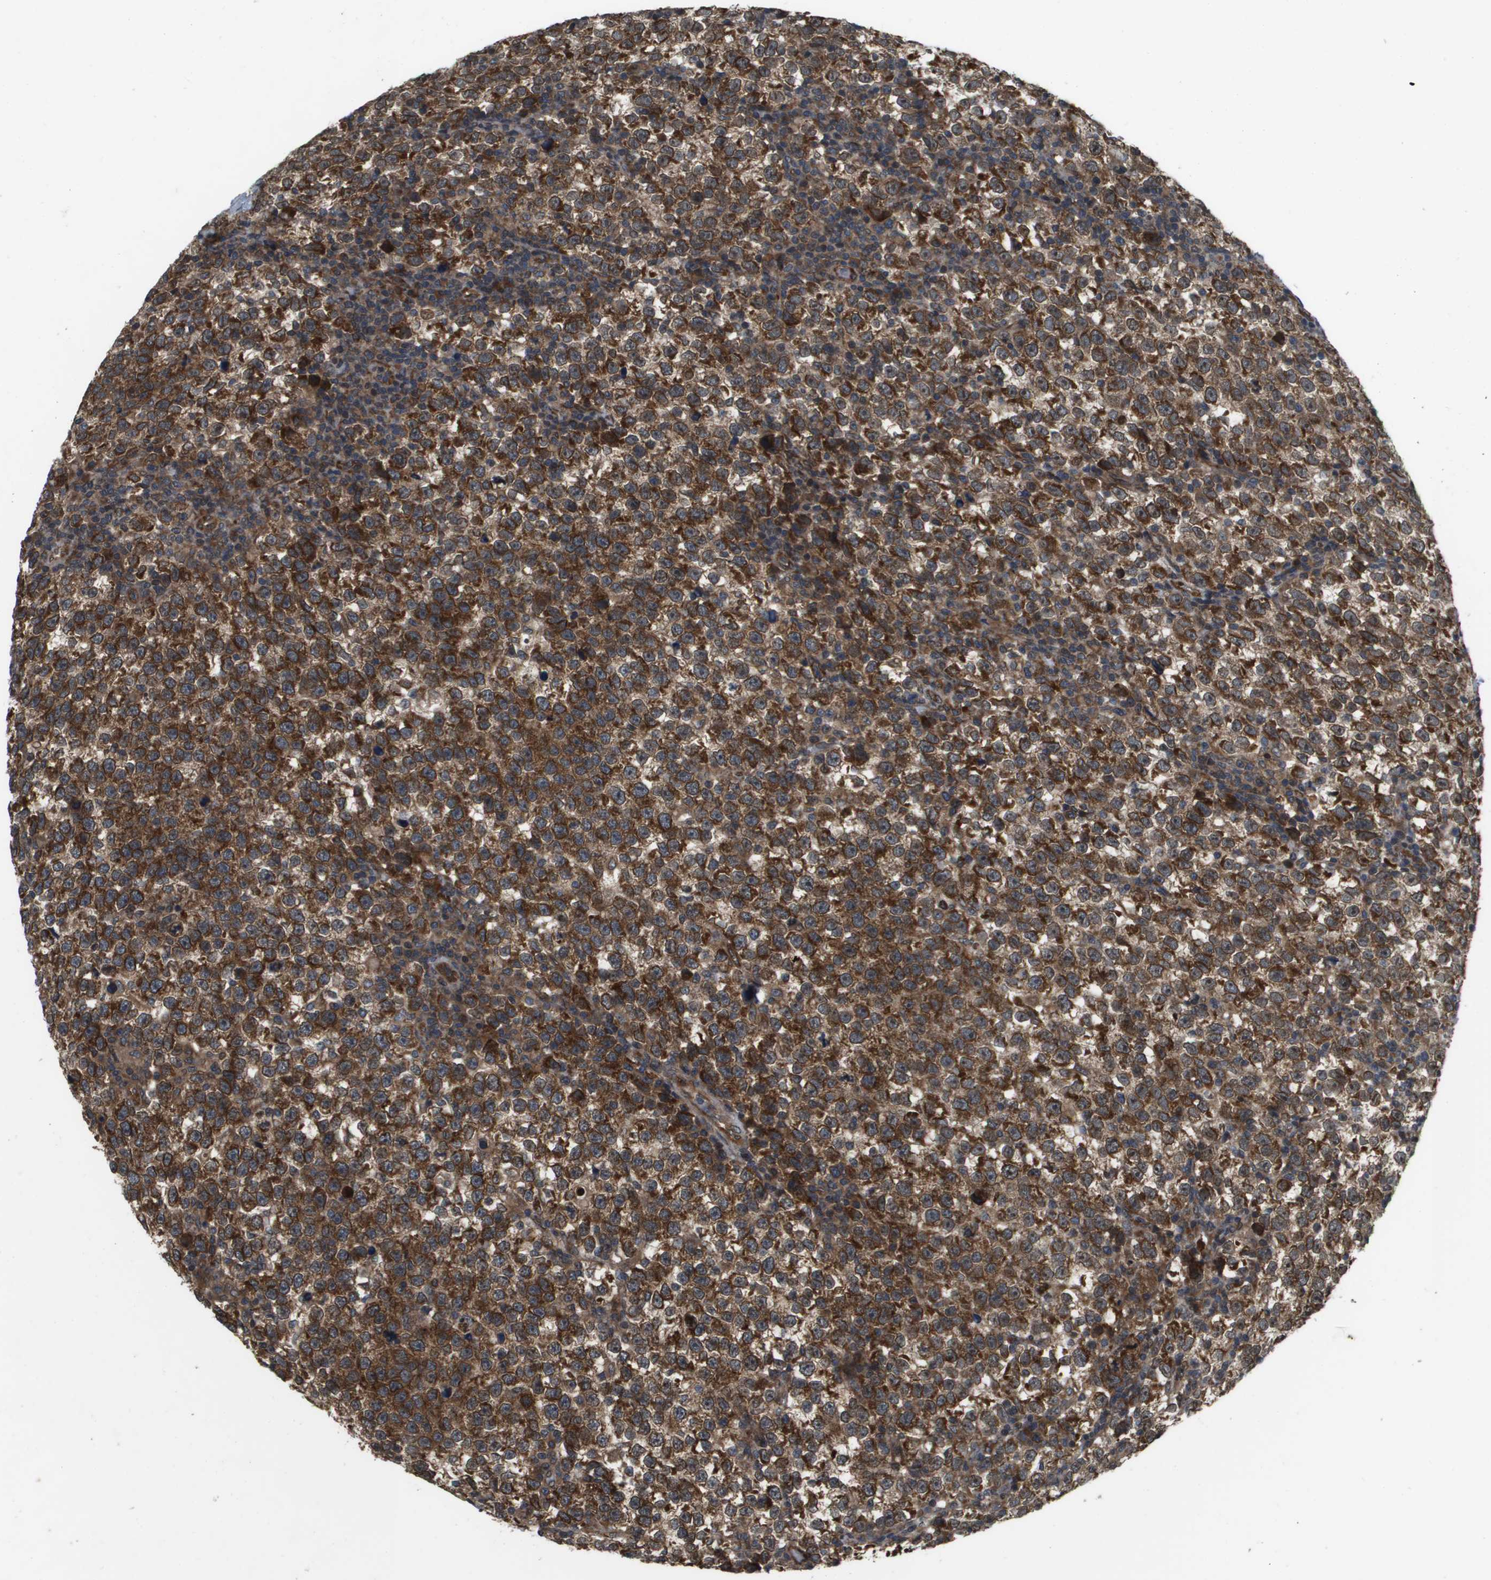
{"staining": {"intensity": "moderate", "quantity": ">75%", "location": "cytoplasmic/membranous"}, "tissue": "testis cancer", "cell_type": "Tumor cells", "image_type": "cancer", "snomed": [{"axis": "morphology", "description": "Normal tissue, NOS"}, {"axis": "morphology", "description": "Seminoma, NOS"}, {"axis": "topography", "description": "Testis"}], "caption": "Protein expression analysis of human testis cancer reveals moderate cytoplasmic/membranous expression in about >75% of tumor cells.", "gene": "SPTLC1", "patient": {"sex": "male", "age": 43}}